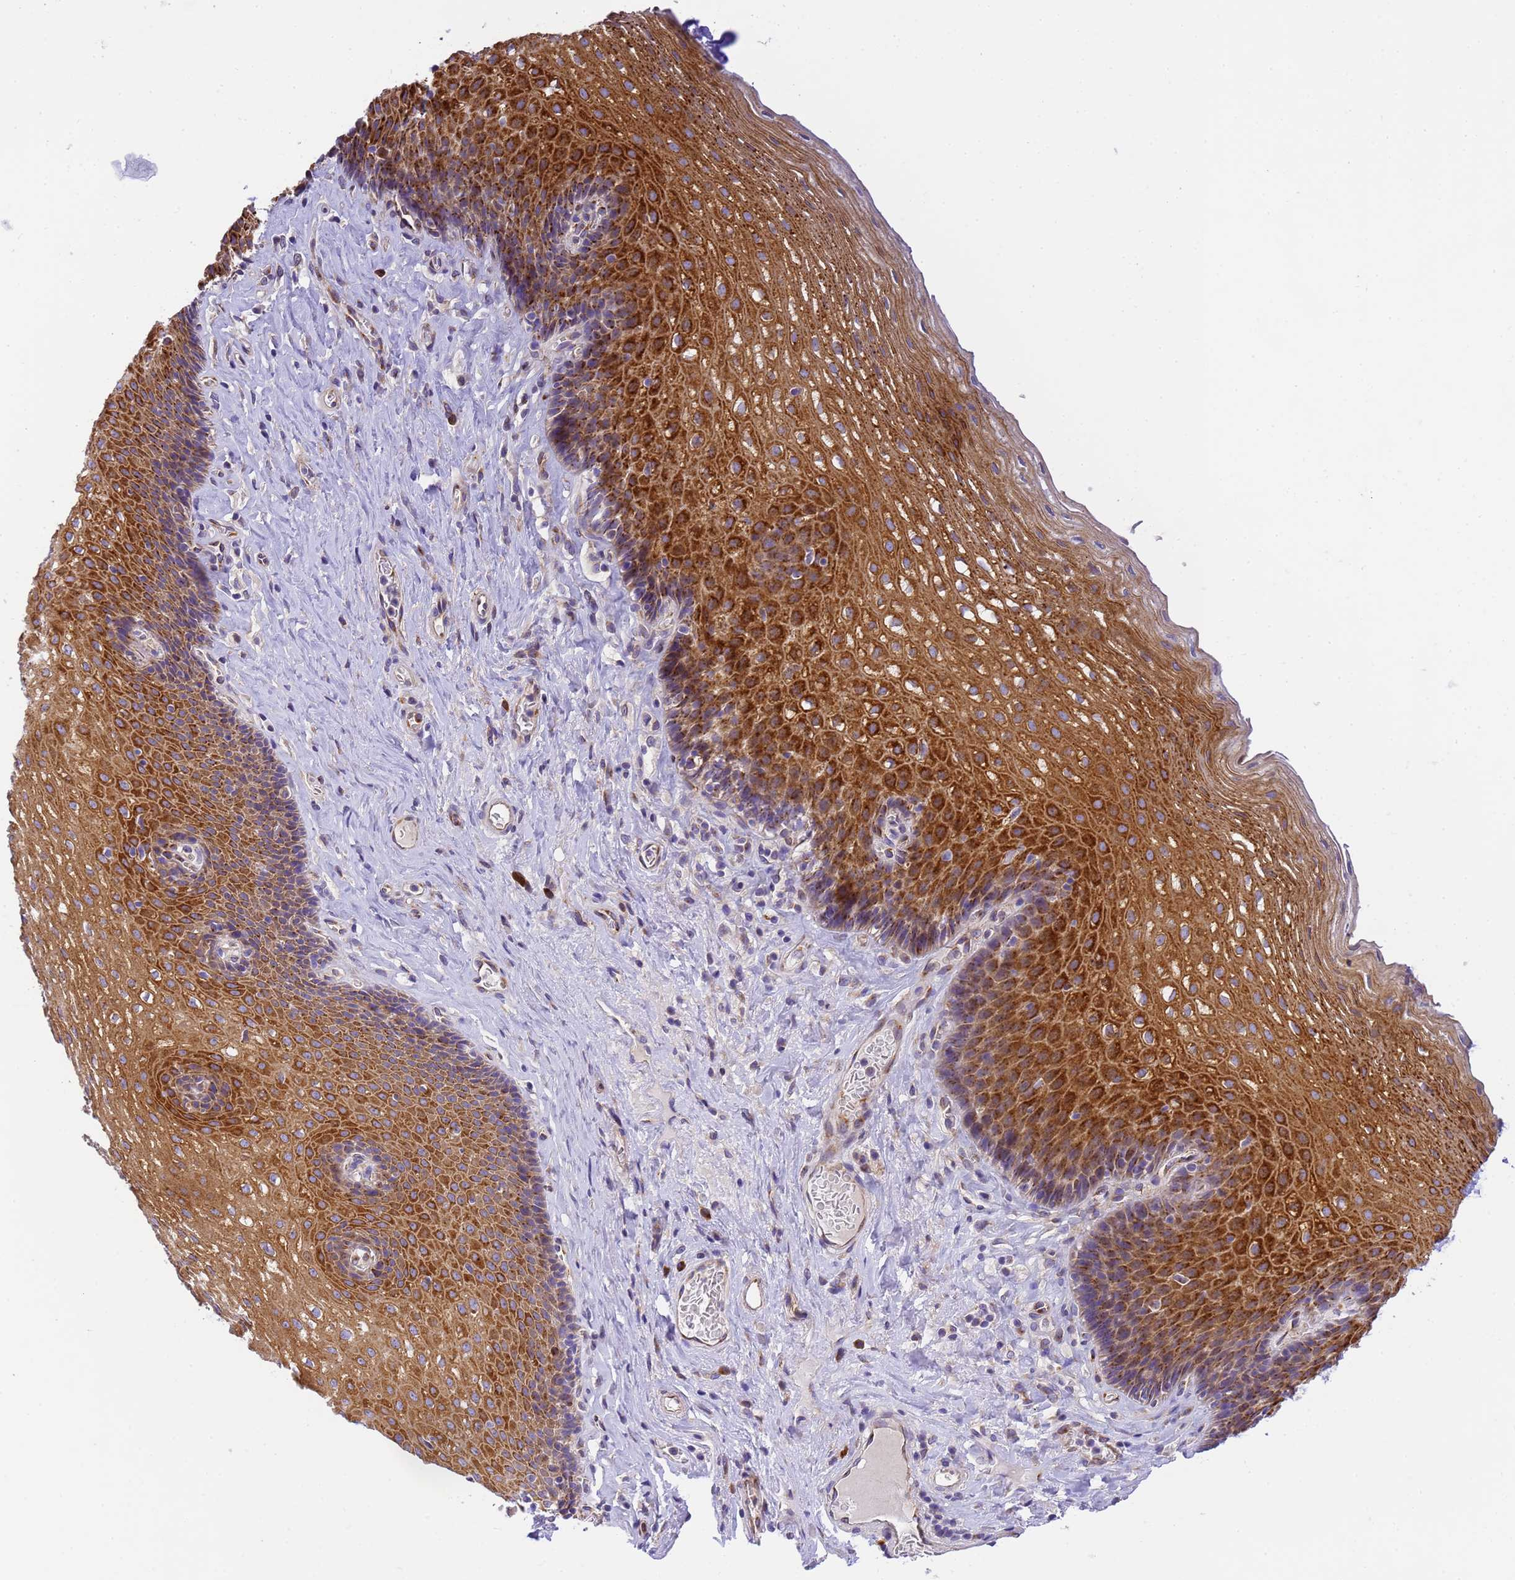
{"staining": {"intensity": "strong", "quantity": "25%-75%", "location": "cytoplasmic/membranous"}, "tissue": "esophagus", "cell_type": "Squamous epithelial cells", "image_type": "normal", "snomed": [{"axis": "morphology", "description": "Normal tissue, NOS"}, {"axis": "topography", "description": "Esophagus"}], "caption": "High-power microscopy captured an IHC micrograph of normal esophagus, revealing strong cytoplasmic/membranous staining in about 25%-75% of squamous epithelial cells. (DAB (3,3'-diaminobenzidine) = brown stain, brightfield microscopy at high magnification).", "gene": "RHBDD3", "patient": {"sex": "female", "age": 66}}